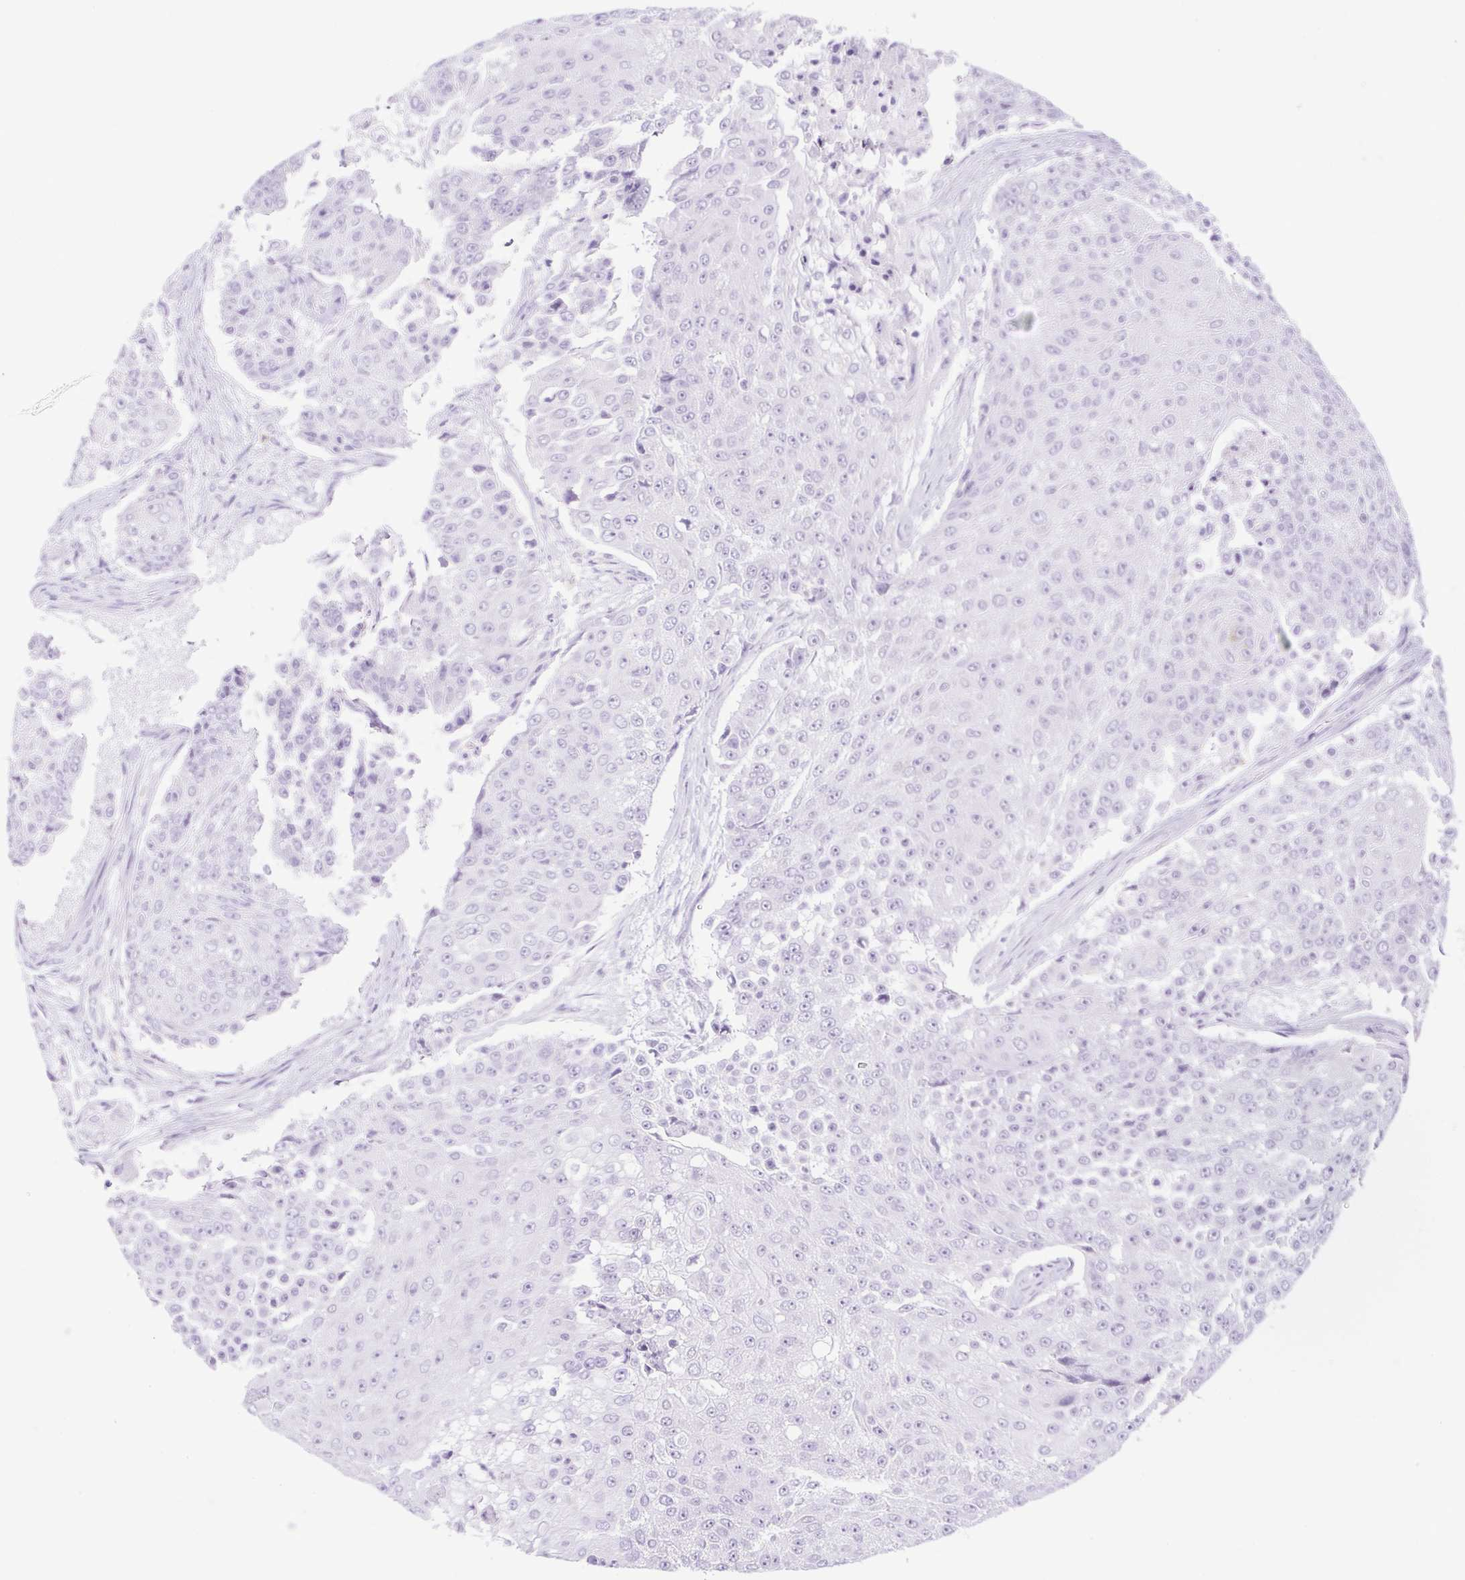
{"staining": {"intensity": "negative", "quantity": "none", "location": "none"}, "tissue": "urothelial cancer", "cell_type": "Tumor cells", "image_type": "cancer", "snomed": [{"axis": "morphology", "description": "Urothelial carcinoma, High grade"}, {"axis": "topography", "description": "Urinary bladder"}], "caption": "Tumor cells show no significant protein expression in urothelial cancer.", "gene": "PAPPA2", "patient": {"sex": "female", "age": 63}}